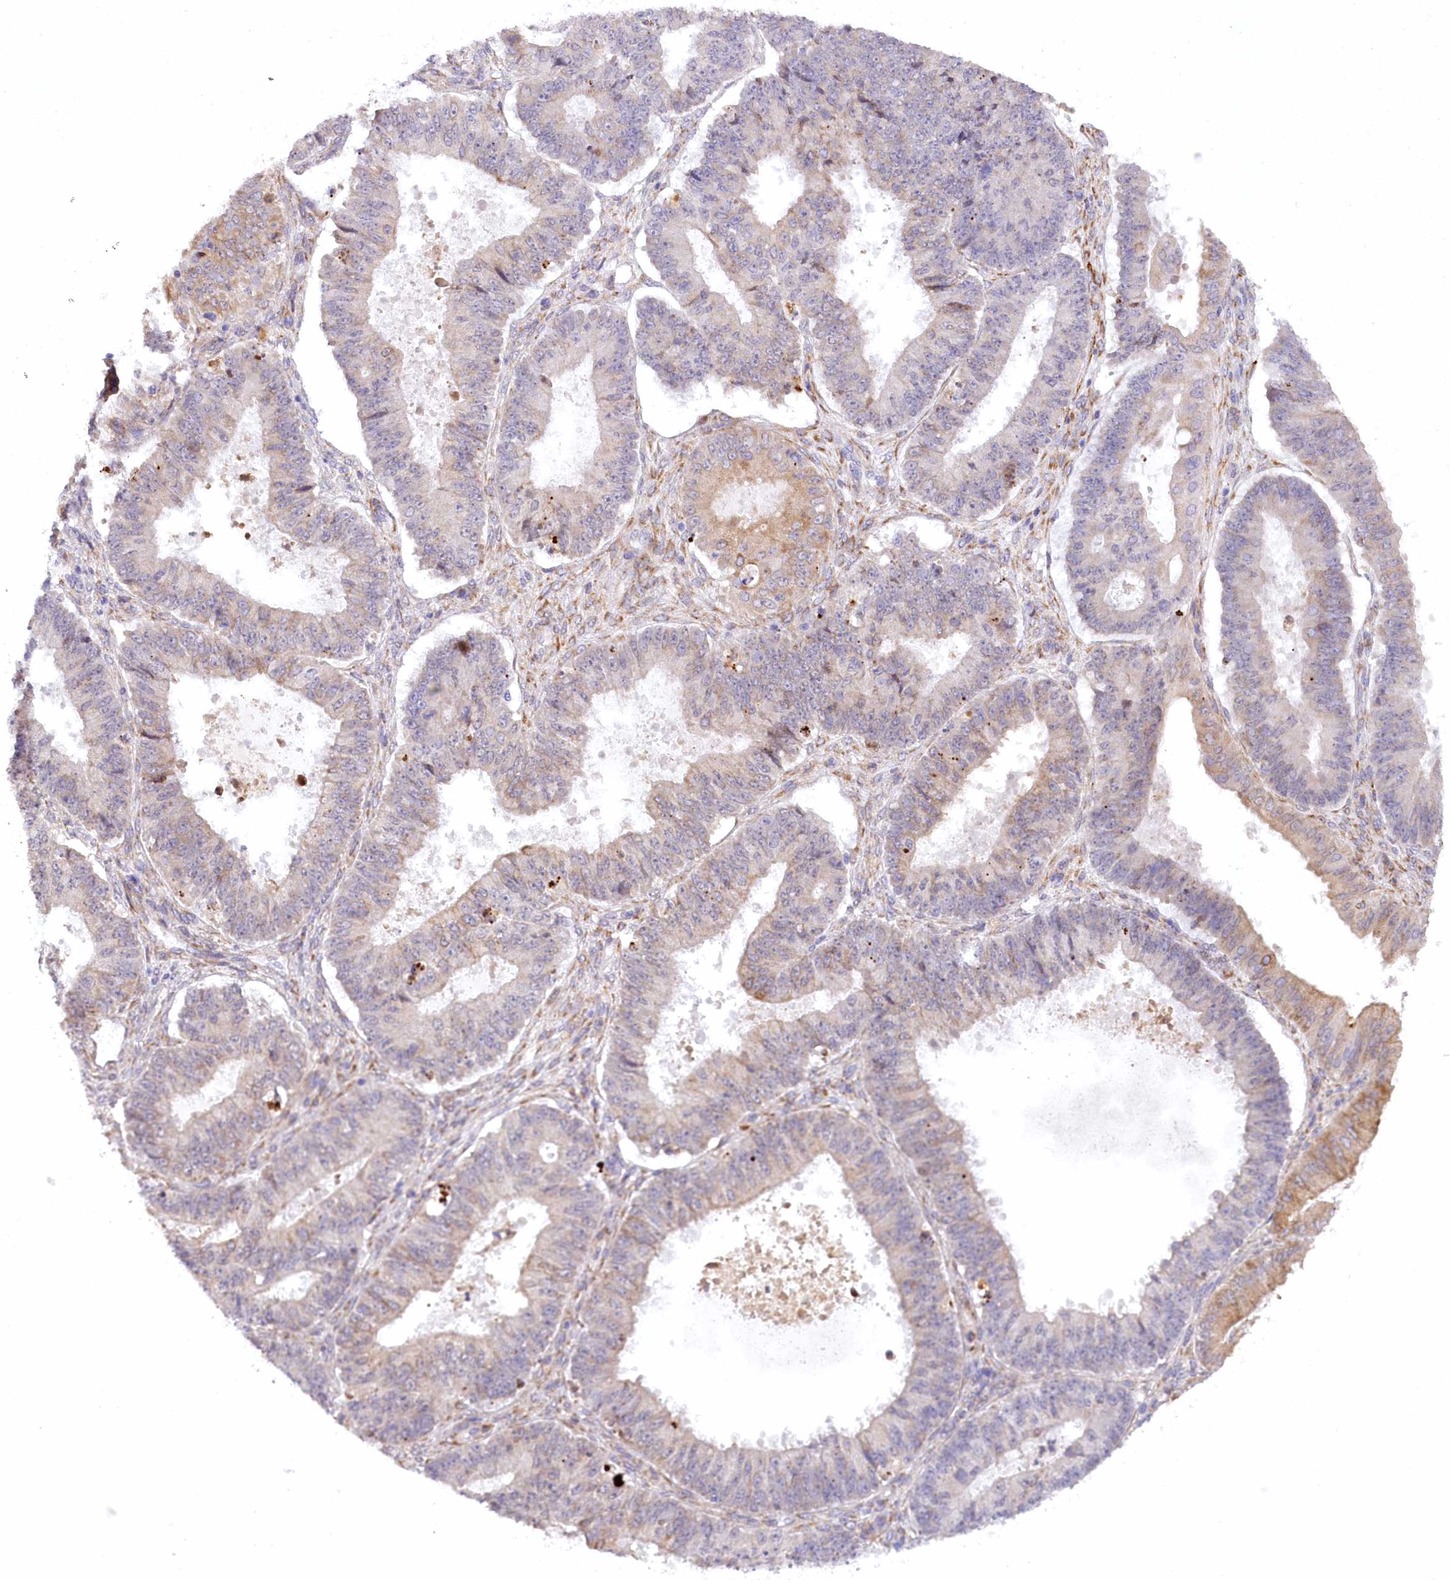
{"staining": {"intensity": "weak", "quantity": "<25%", "location": "cytoplasmic/membranous"}, "tissue": "ovarian cancer", "cell_type": "Tumor cells", "image_type": "cancer", "snomed": [{"axis": "morphology", "description": "Carcinoma, endometroid"}, {"axis": "topography", "description": "Appendix"}, {"axis": "topography", "description": "Ovary"}], "caption": "Immunohistochemistry histopathology image of human ovarian cancer stained for a protein (brown), which reveals no staining in tumor cells.", "gene": "NCKAP5", "patient": {"sex": "female", "age": 42}}